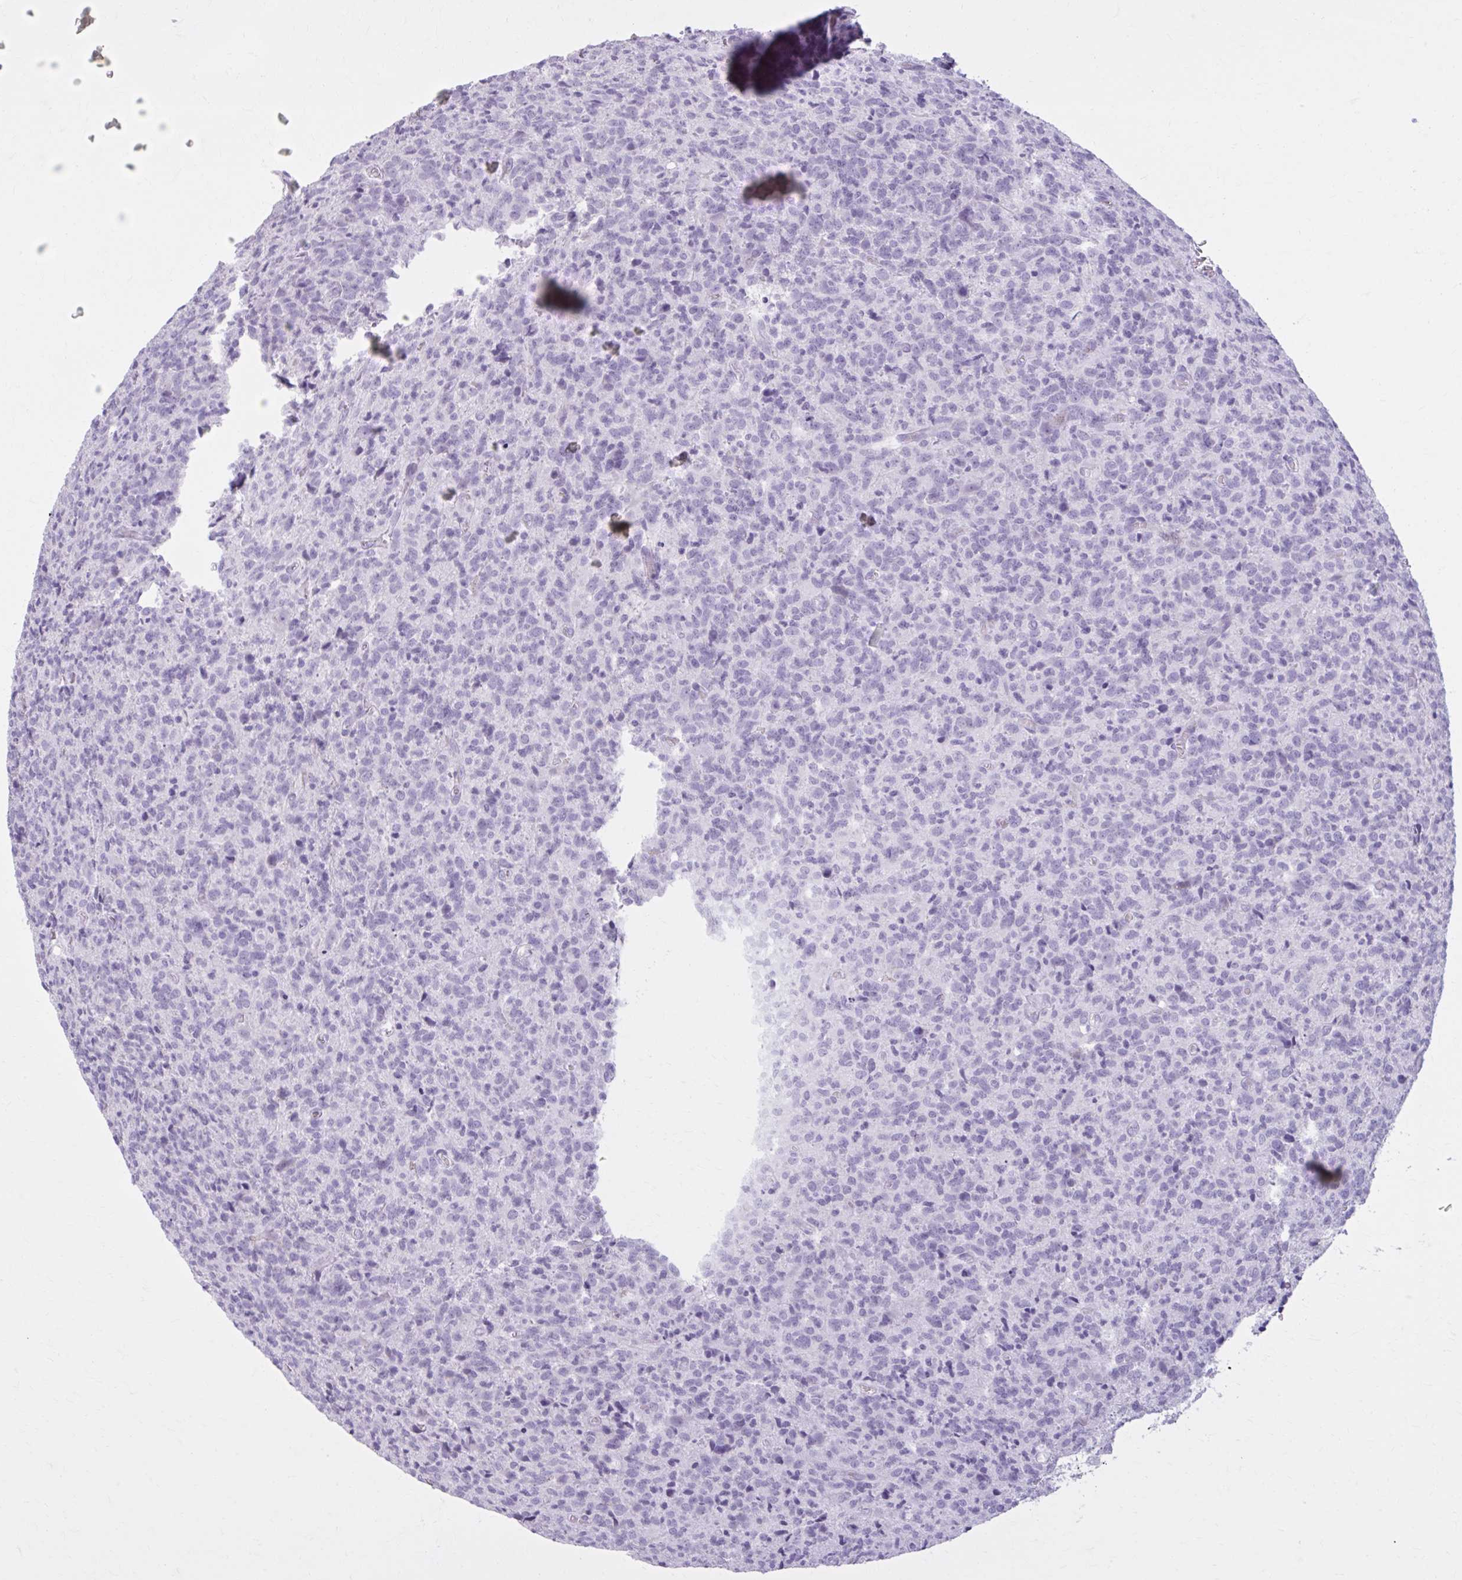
{"staining": {"intensity": "negative", "quantity": "none", "location": "none"}, "tissue": "glioma", "cell_type": "Tumor cells", "image_type": "cancer", "snomed": [{"axis": "morphology", "description": "Glioma, malignant, High grade"}, {"axis": "topography", "description": "Brain"}], "caption": "Immunohistochemistry histopathology image of glioma stained for a protein (brown), which exhibits no staining in tumor cells.", "gene": "OR4B1", "patient": {"sex": "male", "age": 76}}